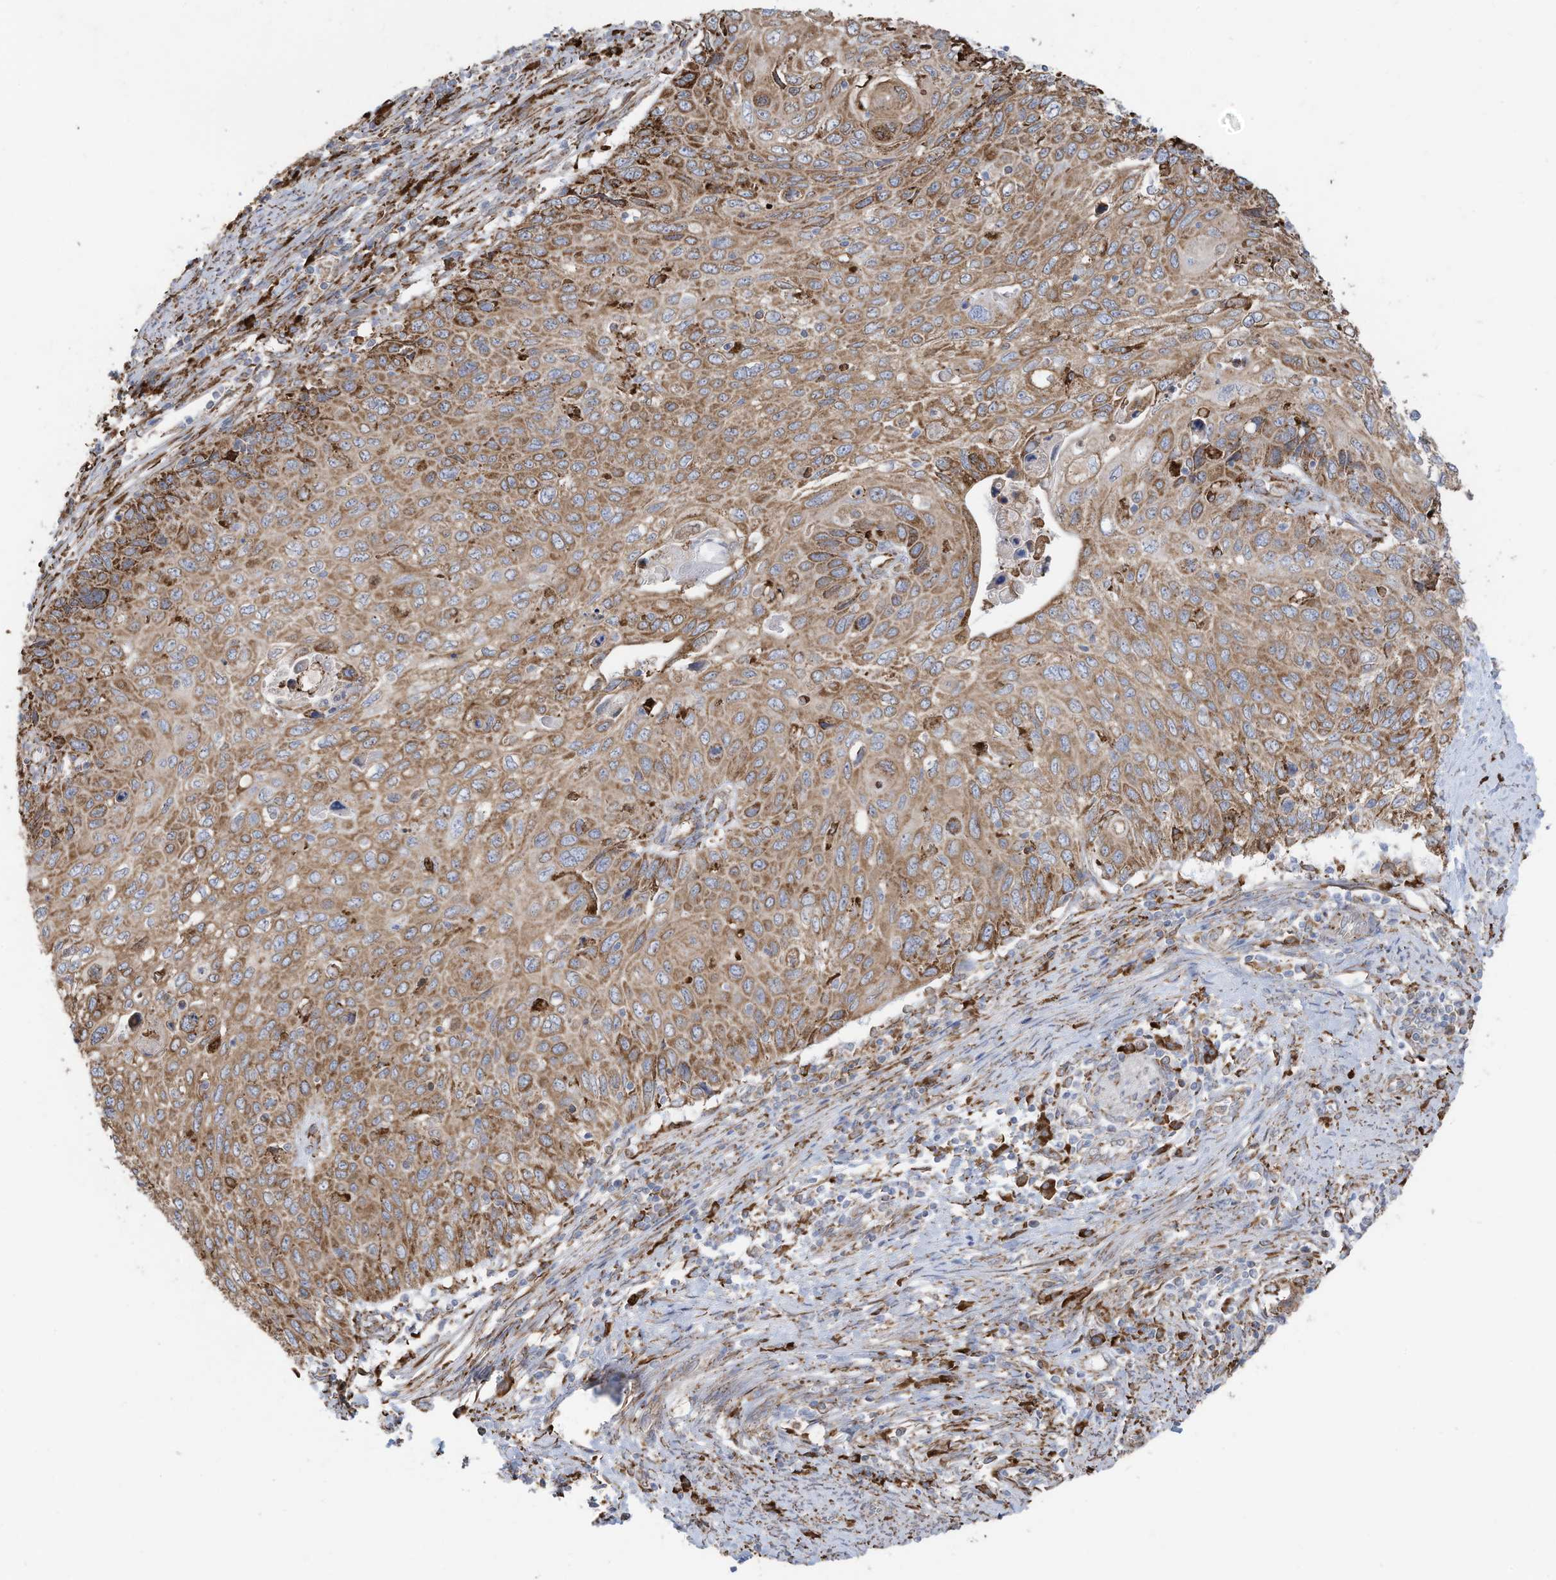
{"staining": {"intensity": "moderate", "quantity": ">75%", "location": "cytoplasmic/membranous"}, "tissue": "cervical cancer", "cell_type": "Tumor cells", "image_type": "cancer", "snomed": [{"axis": "morphology", "description": "Squamous cell carcinoma, NOS"}, {"axis": "topography", "description": "Cervix"}], "caption": "High-power microscopy captured an immunohistochemistry (IHC) photomicrograph of cervical cancer (squamous cell carcinoma), revealing moderate cytoplasmic/membranous expression in approximately >75% of tumor cells.", "gene": "ZNF354C", "patient": {"sex": "female", "age": 70}}